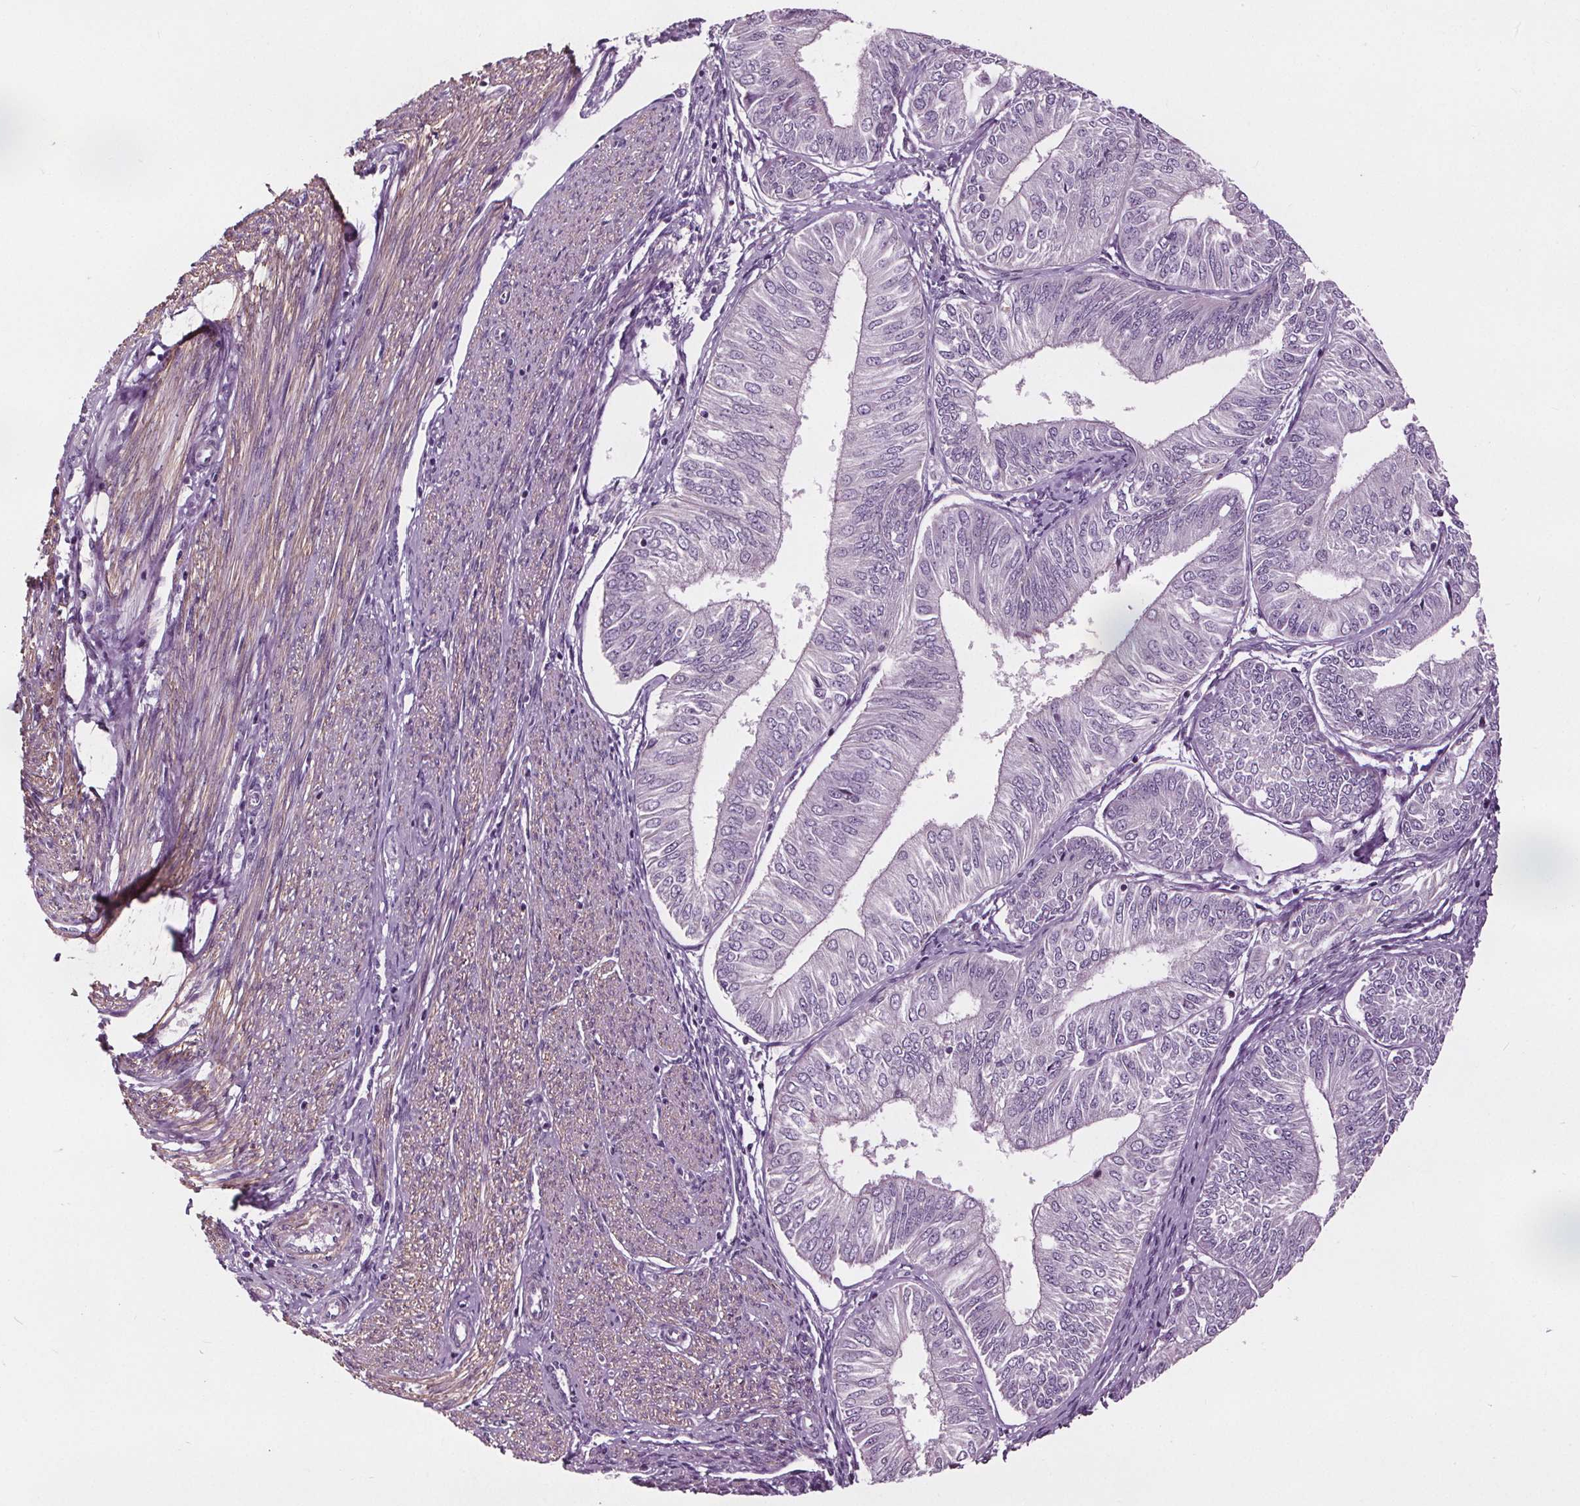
{"staining": {"intensity": "negative", "quantity": "none", "location": "none"}, "tissue": "endometrial cancer", "cell_type": "Tumor cells", "image_type": "cancer", "snomed": [{"axis": "morphology", "description": "Adenocarcinoma, NOS"}, {"axis": "topography", "description": "Endometrium"}], "caption": "An immunohistochemistry histopathology image of endometrial adenocarcinoma is shown. There is no staining in tumor cells of endometrial adenocarcinoma. Nuclei are stained in blue.", "gene": "RASA1", "patient": {"sex": "female", "age": 58}}